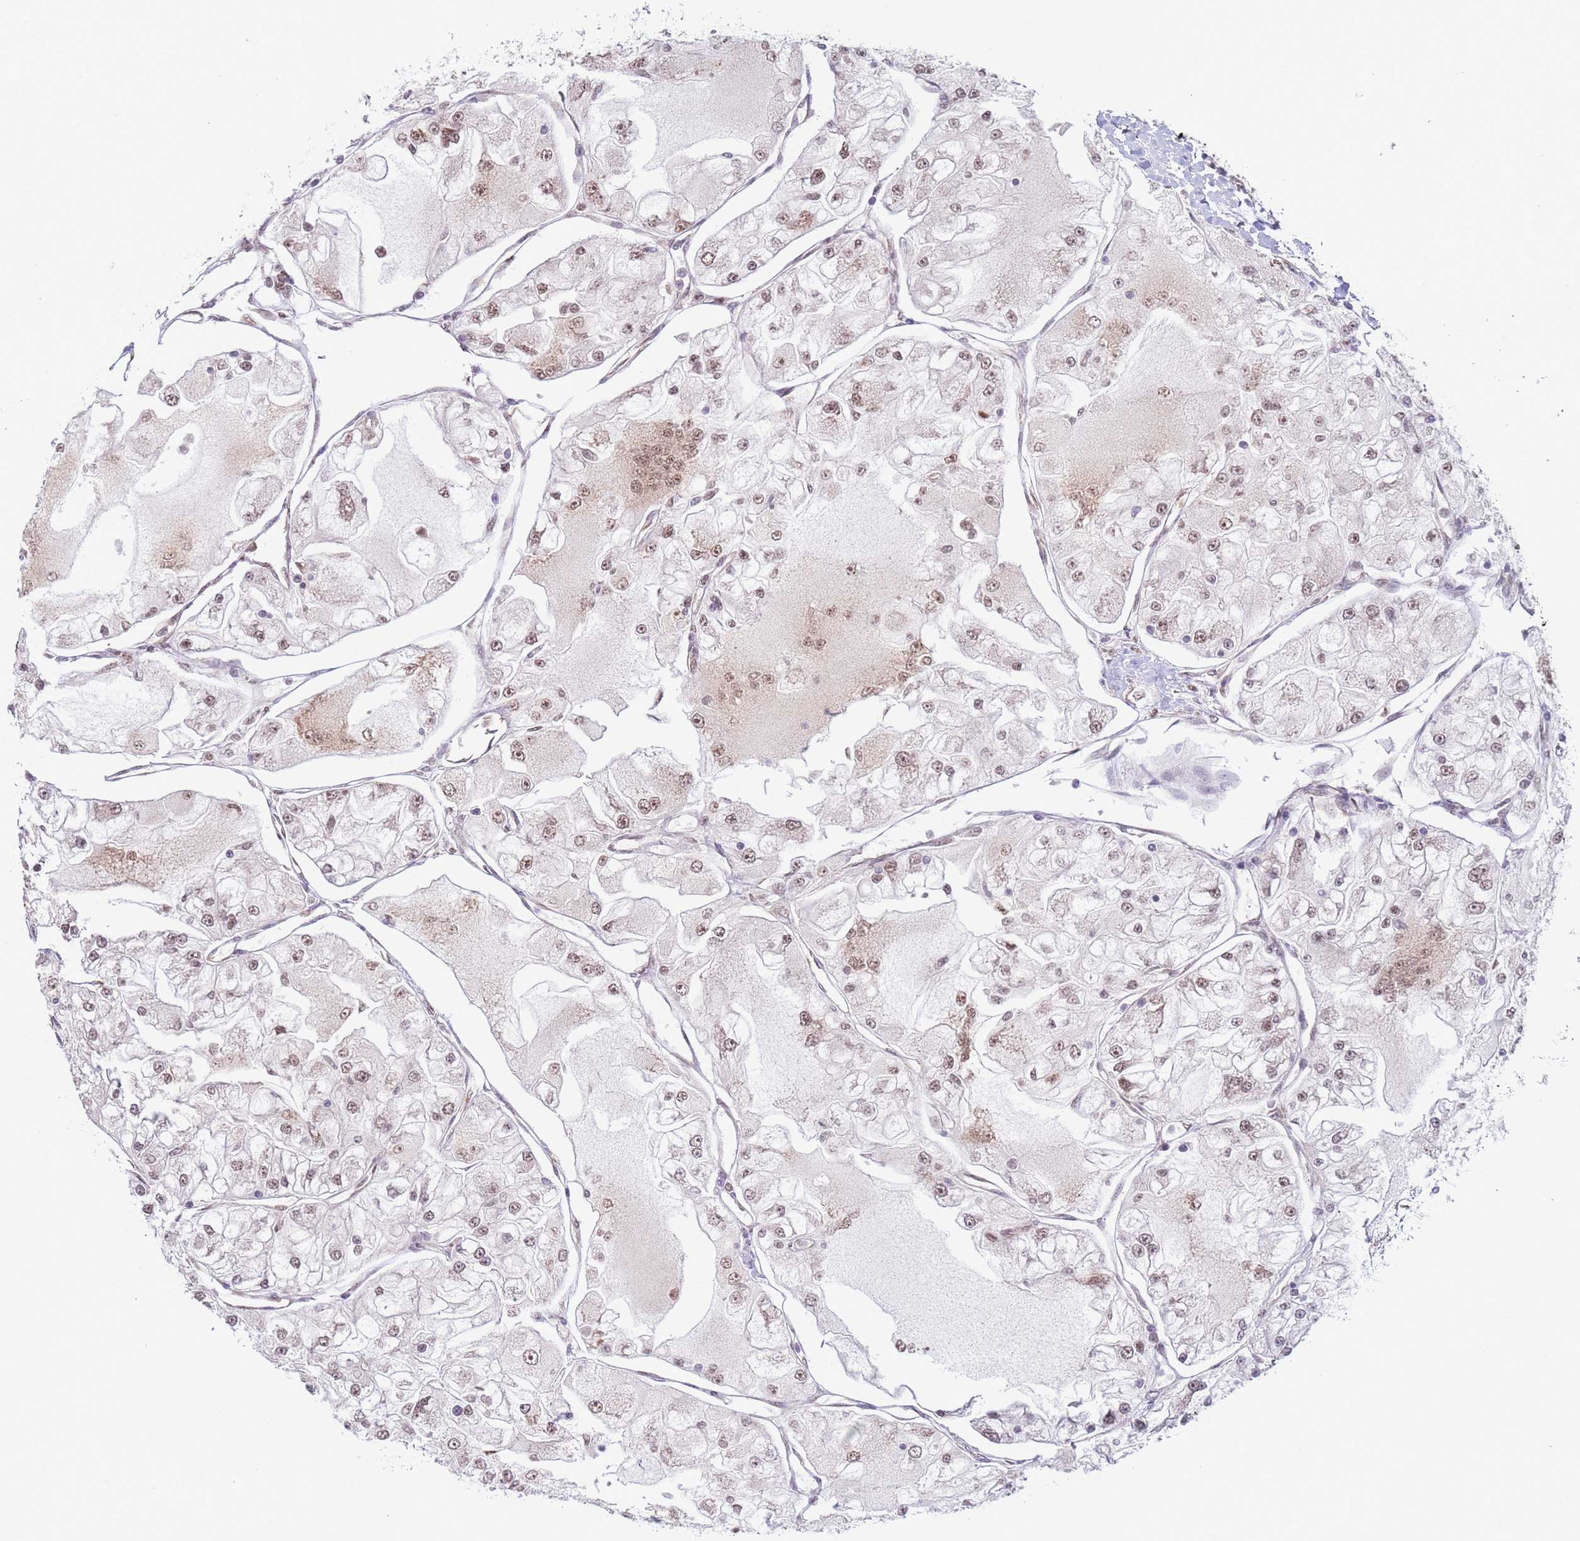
{"staining": {"intensity": "moderate", "quantity": ">75%", "location": "nuclear"}, "tissue": "renal cancer", "cell_type": "Tumor cells", "image_type": "cancer", "snomed": [{"axis": "morphology", "description": "Adenocarcinoma, NOS"}, {"axis": "topography", "description": "Kidney"}], "caption": "Immunohistochemistry (IHC) (DAB) staining of human renal cancer (adenocarcinoma) shows moderate nuclear protein positivity in approximately >75% of tumor cells.", "gene": "PRPF6", "patient": {"sex": "female", "age": 72}}